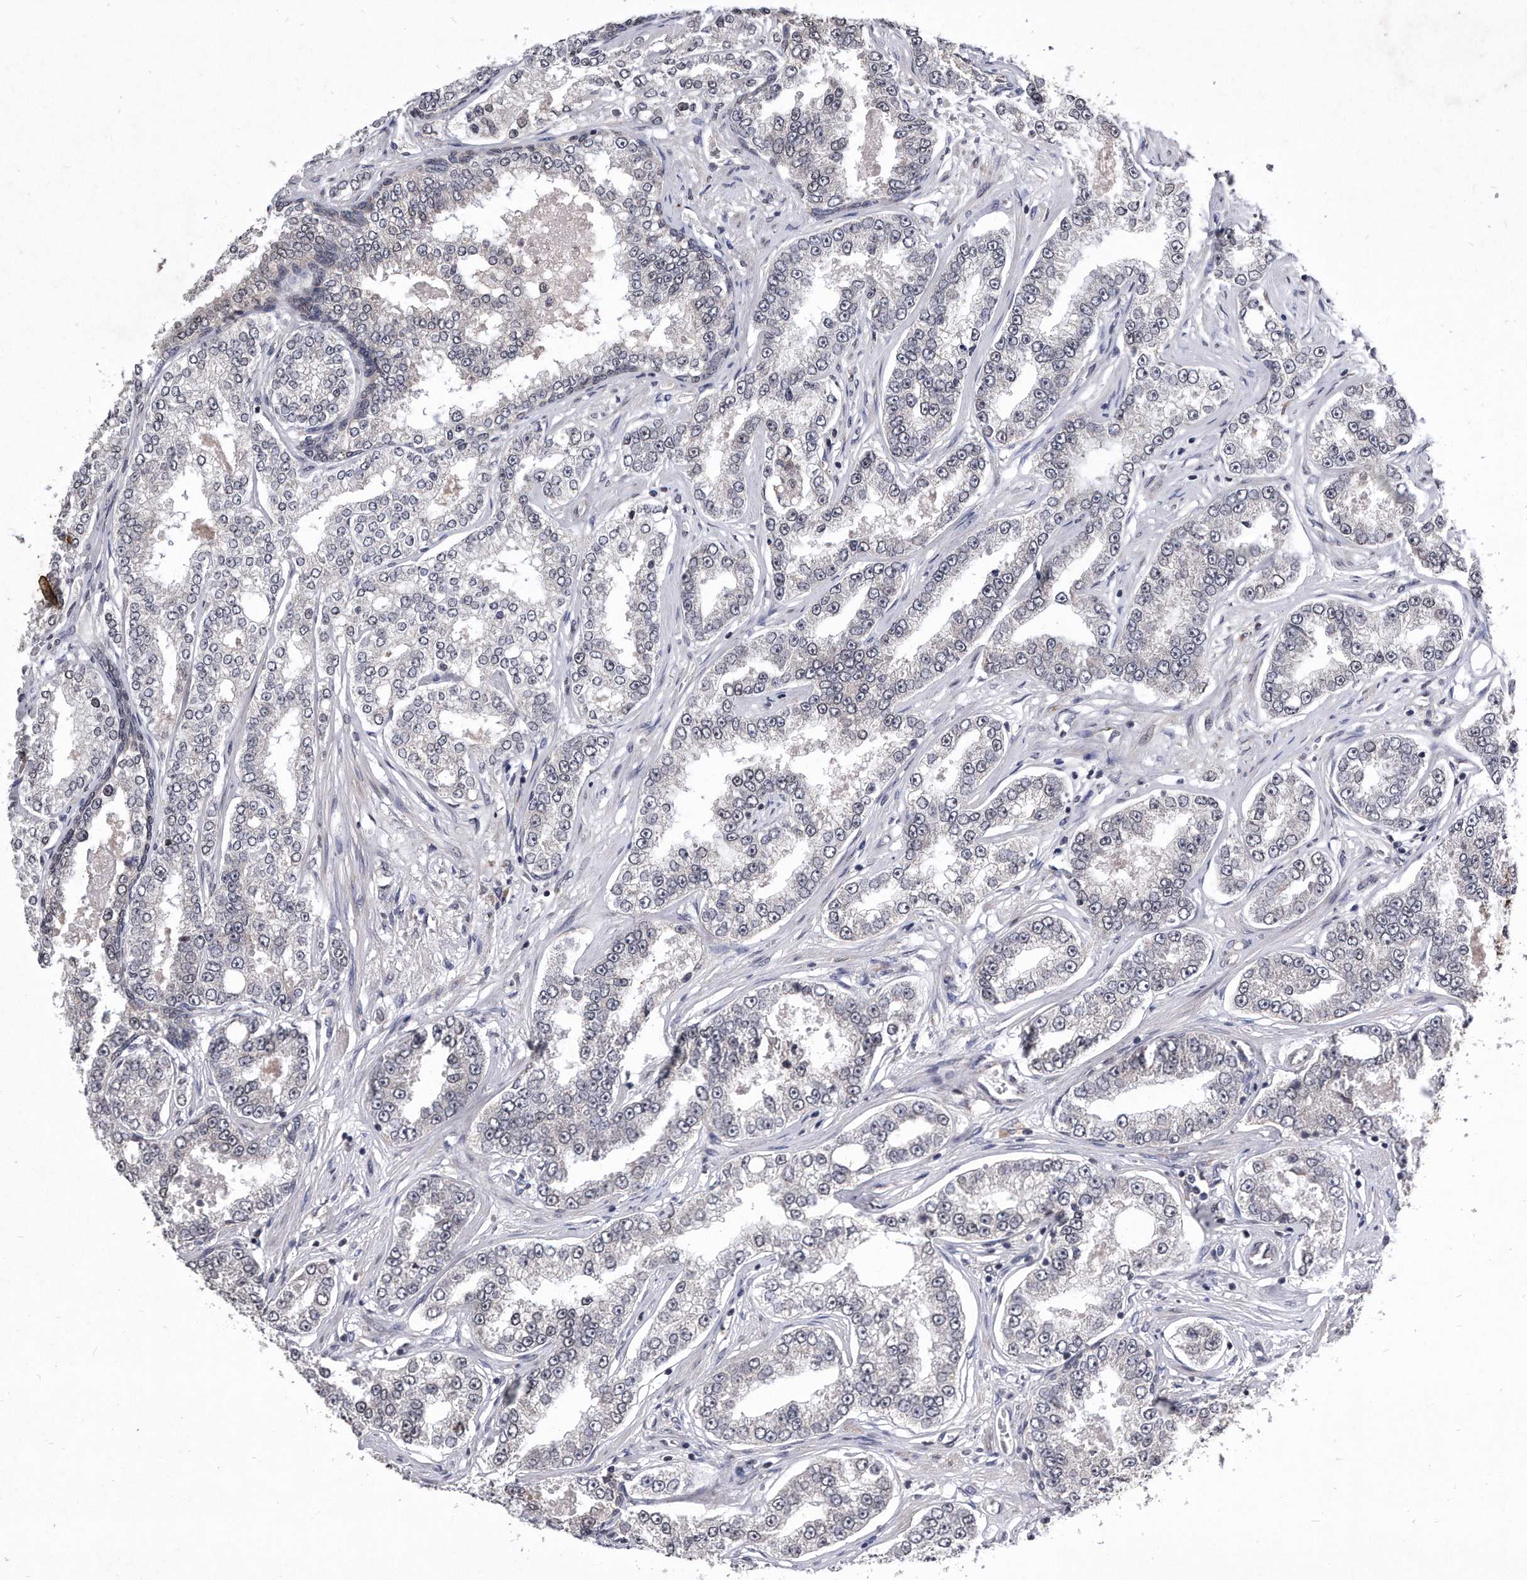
{"staining": {"intensity": "negative", "quantity": "none", "location": "none"}, "tissue": "prostate cancer", "cell_type": "Tumor cells", "image_type": "cancer", "snomed": [{"axis": "morphology", "description": "Normal tissue, NOS"}, {"axis": "morphology", "description": "Adenocarcinoma, High grade"}, {"axis": "topography", "description": "Prostate"}], "caption": "Immunohistochemistry (IHC) micrograph of neoplastic tissue: human prostate cancer stained with DAB displays no significant protein positivity in tumor cells.", "gene": "DAB1", "patient": {"sex": "male", "age": 83}}